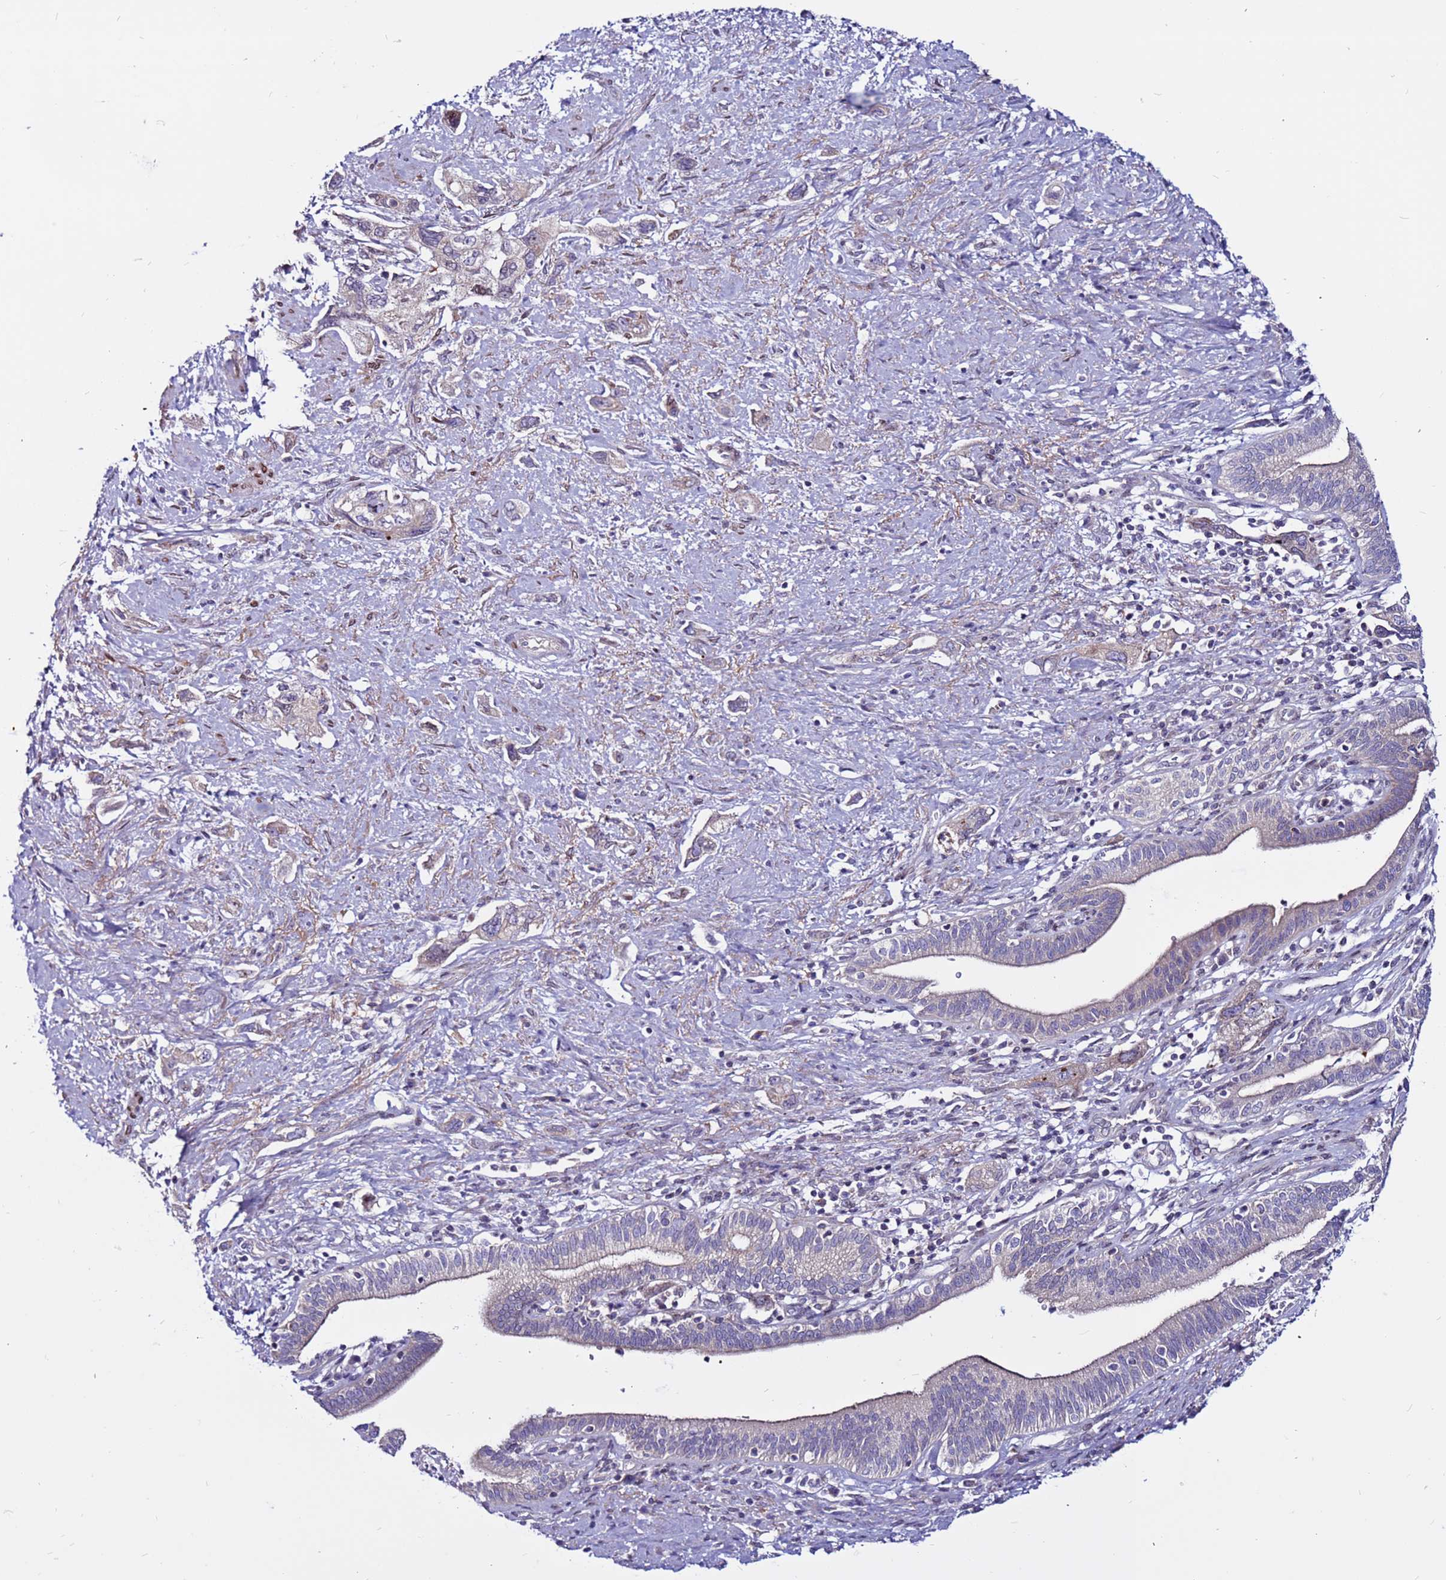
{"staining": {"intensity": "negative", "quantity": "none", "location": "none"}, "tissue": "pancreatic cancer", "cell_type": "Tumor cells", "image_type": "cancer", "snomed": [{"axis": "morphology", "description": "Adenocarcinoma, NOS"}, {"axis": "topography", "description": "Pancreas"}], "caption": "DAB immunohistochemical staining of human pancreatic cancer demonstrates no significant staining in tumor cells. (DAB IHC with hematoxylin counter stain).", "gene": "CCDC71", "patient": {"sex": "female", "age": 73}}